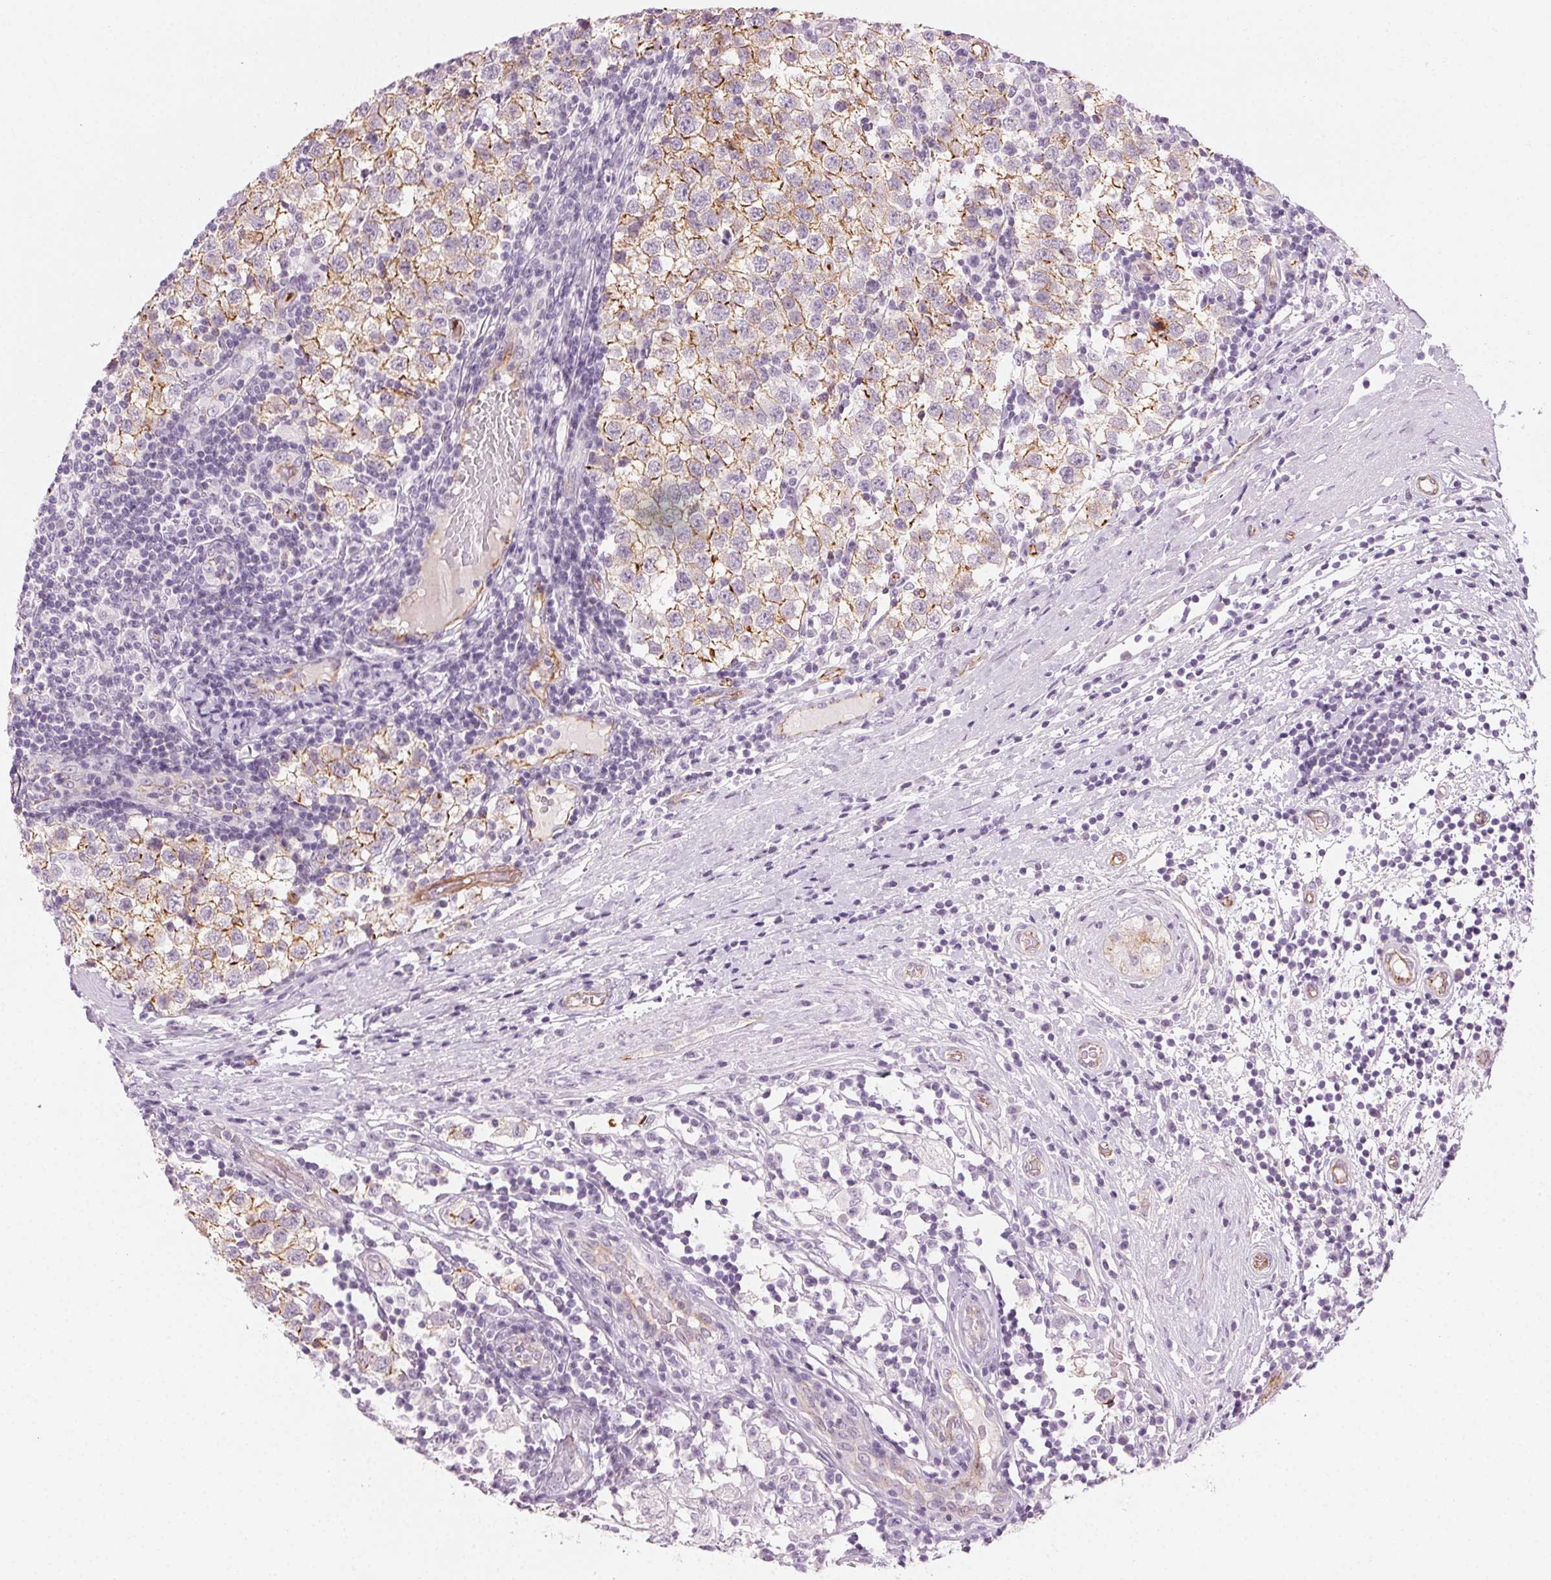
{"staining": {"intensity": "strong", "quantity": ">75%", "location": "cytoplasmic/membranous"}, "tissue": "testis cancer", "cell_type": "Tumor cells", "image_type": "cancer", "snomed": [{"axis": "morphology", "description": "Seminoma, NOS"}, {"axis": "topography", "description": "Testis"}], "caption": "Testis cancer (seminoma) was stained to show a protein in brown. There is high levels of strong cytoplasmic/membranous staining in about >75% of tumor cells.", "gene": "AIF1L", "patient": {"sex": "male", "age": 34}}